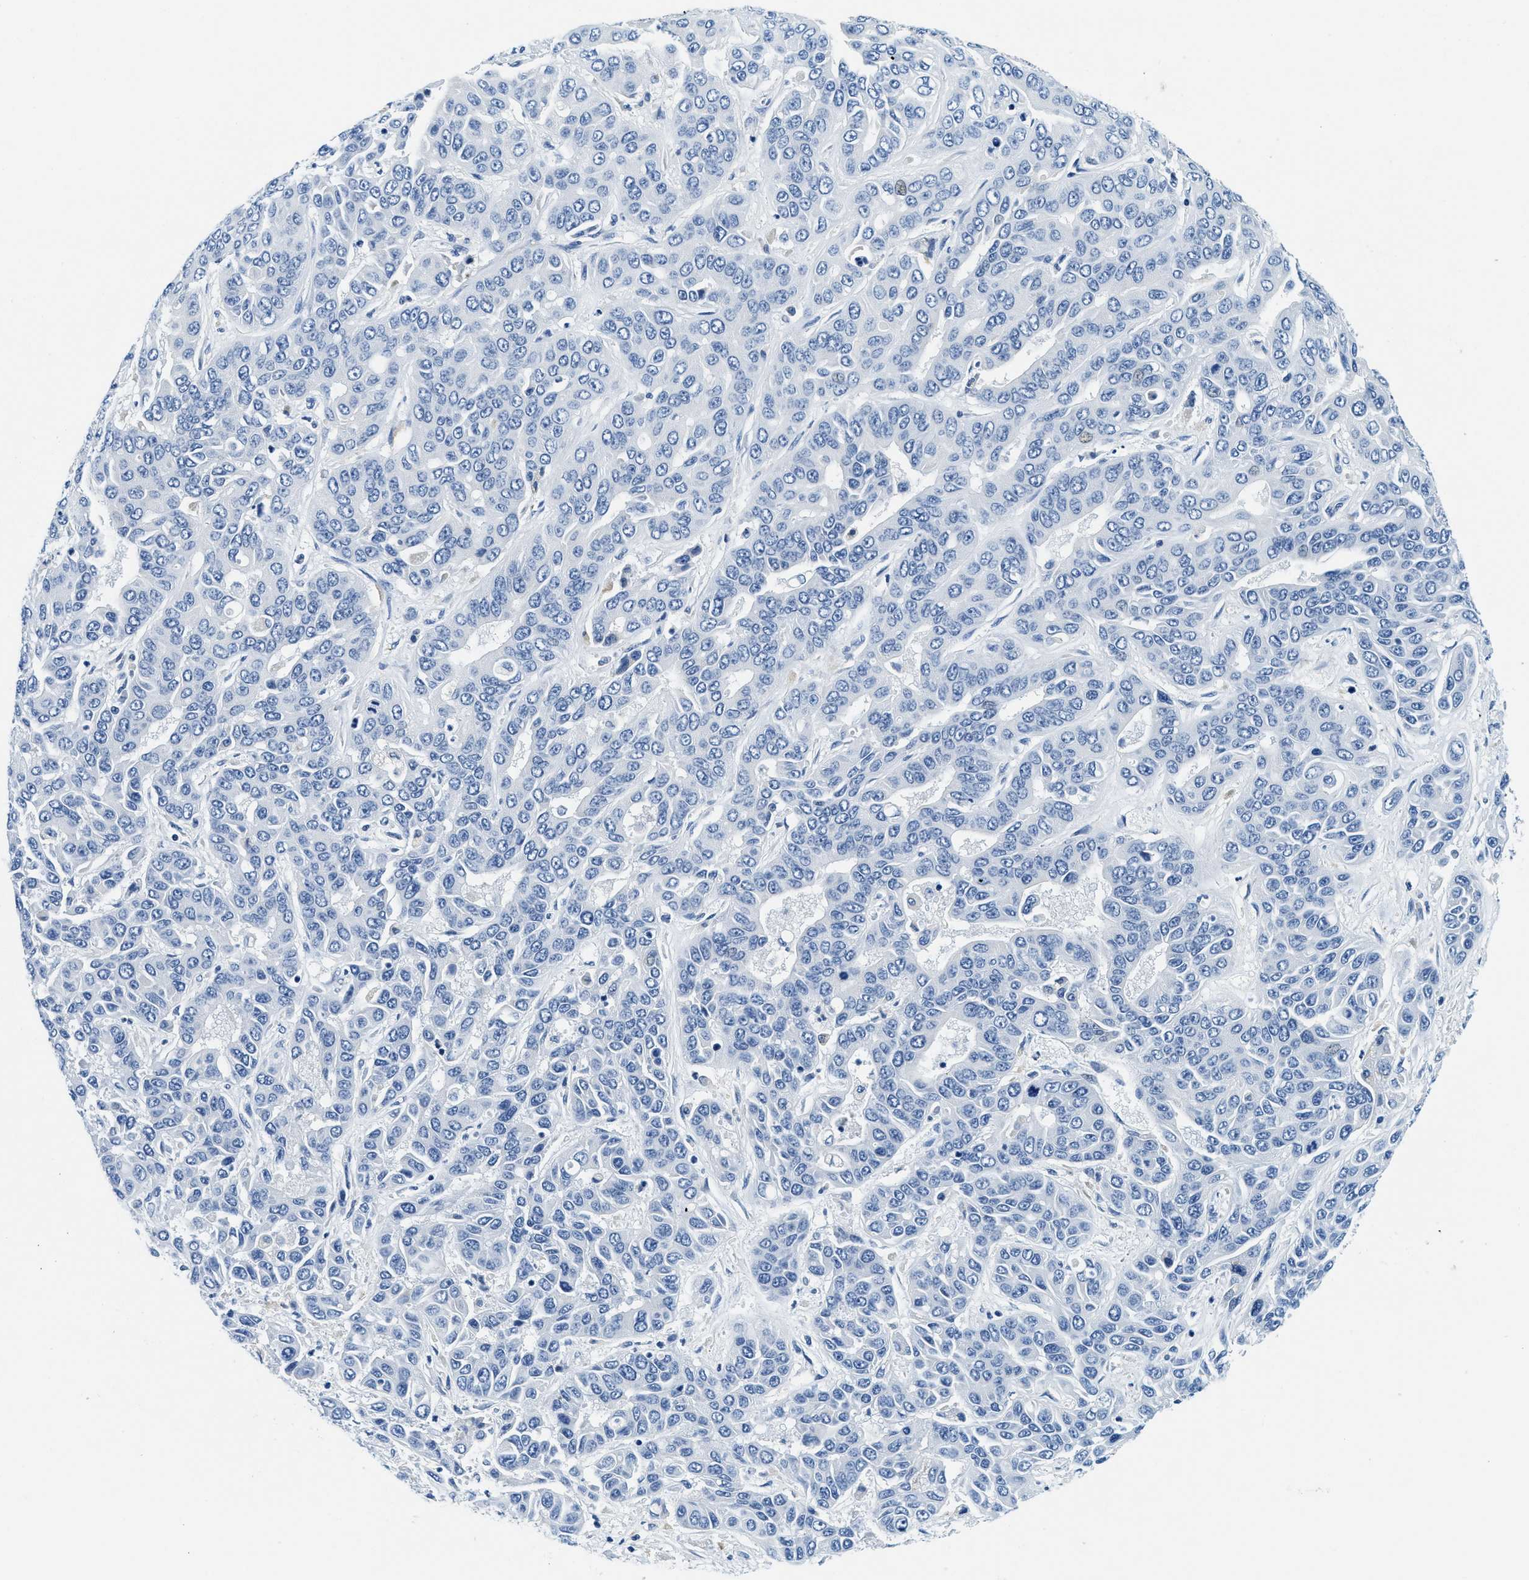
{"staining": {"intensity": "negative", "quantity": "none", "location": "none"}, "tissue": "liver cancer", "cell_type": "Tumor cells", "image_type": "cancer", "snomed": [{"axis": "morphology", "description": "Cholangiocarcinoma"}, {"axis": "topography", "description": "Liver"}], "caption": "Tumor cells are negative for protein expression in human liver cancer (cholangiocarcinoma). (Stains: DAB immunohistochemistry with hematoxylin counter stain, Microscopy: brightfield microscopy at high magnification).", "gene": "GSTM3", "patient": {"sex": "female", "age": 52}}